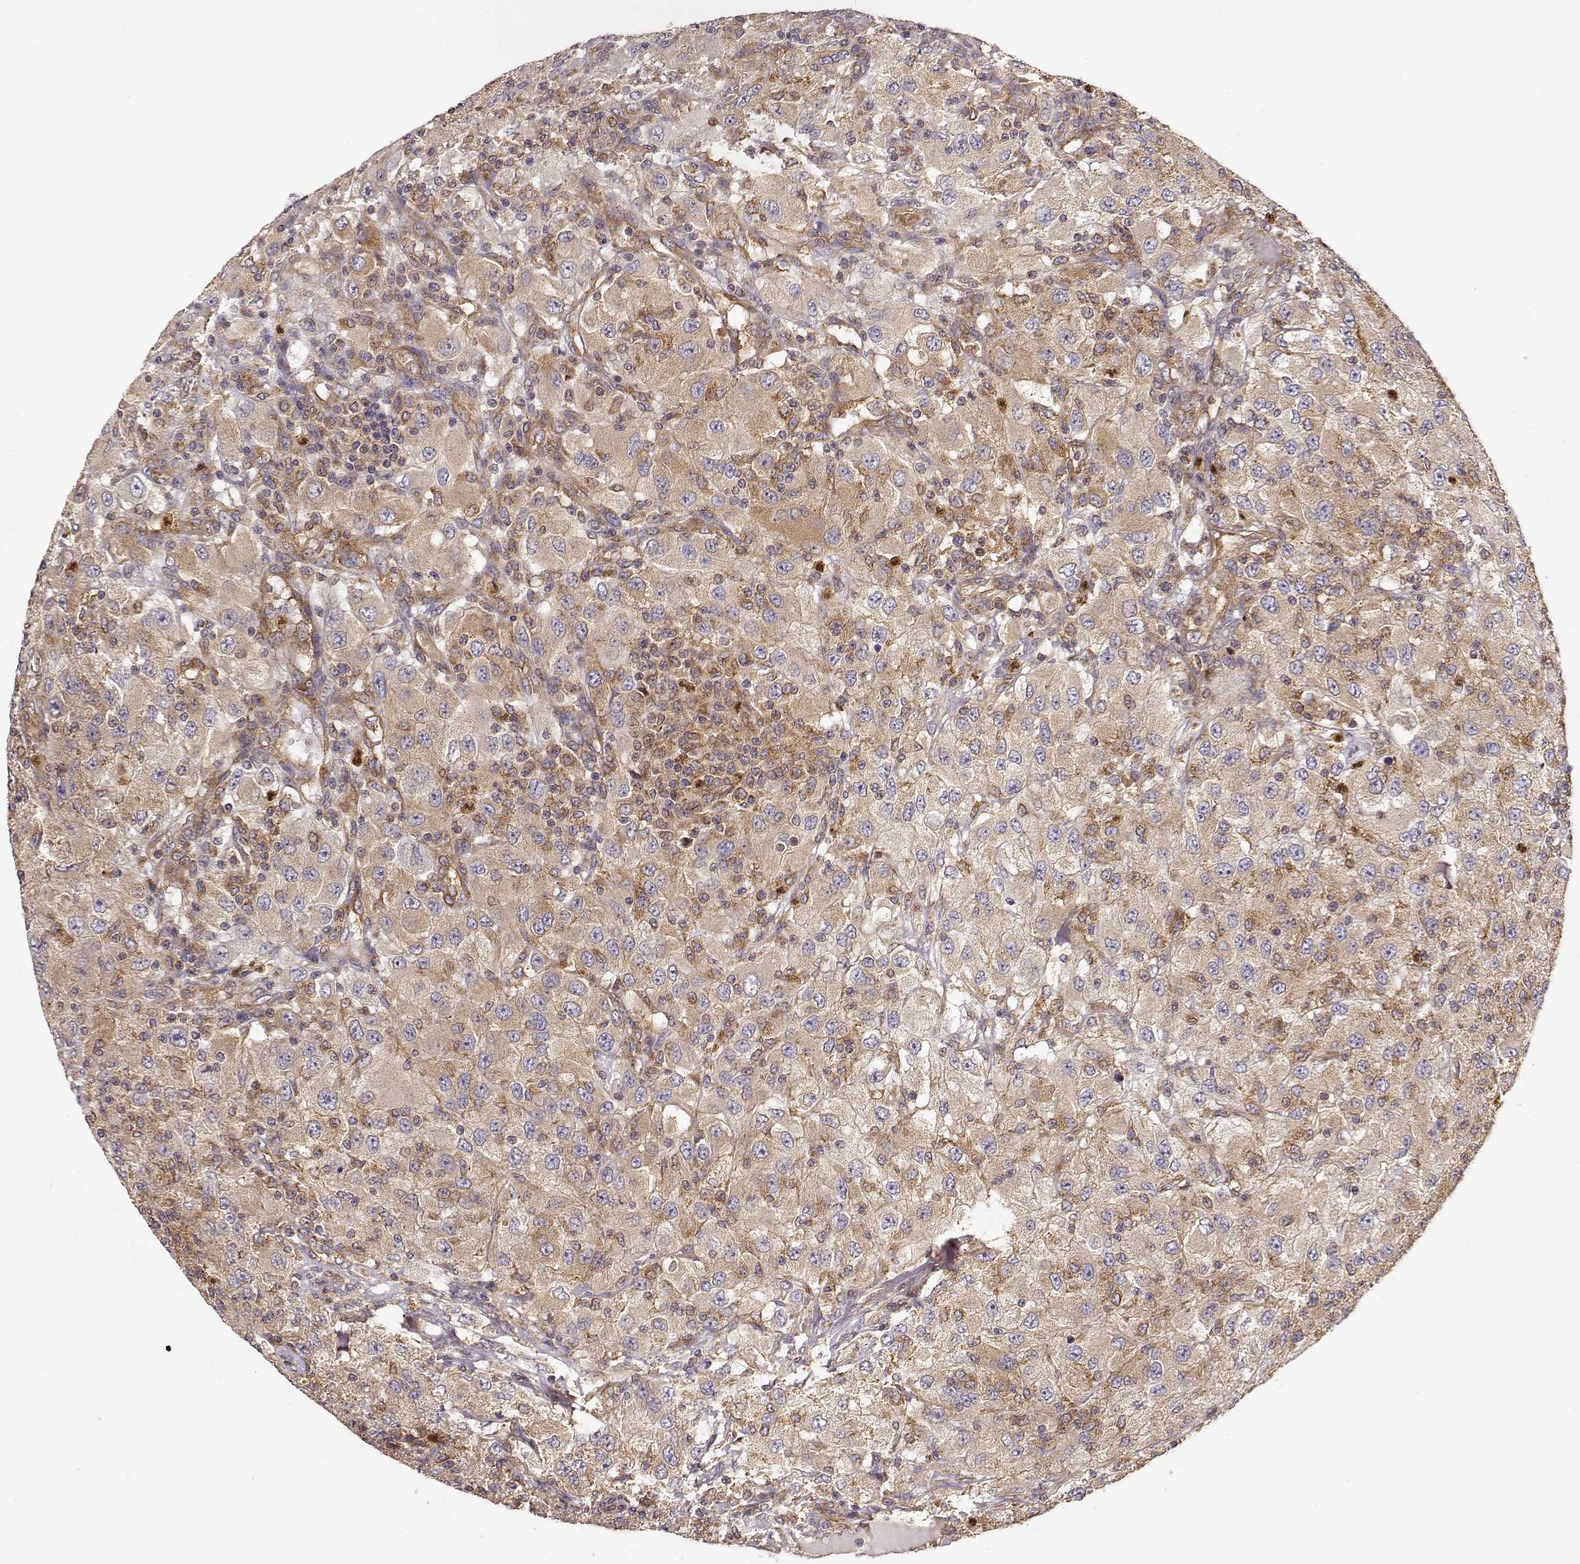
{"staining": {"intensity": "weak", "quantity": ">75%", "location": "cytoplasmic/membranous"}, "tissue": "renal cancer", "cell_type": "Tumor cells", "image_type": "cancer", "snomed": [{"axis": "morphology", "description": "Adenocarcinoma, NOS"}, {"axis": "topography", "description": "Kidney"}], "caption": "This is an image of IHC staining of renal cancer (adenocarcinoma), which shows weak expression in the cytoplasmic/membranous of tumor cells.", "gene": "ARHGEF2", "patient": {"sex": "female", "age": 67}}